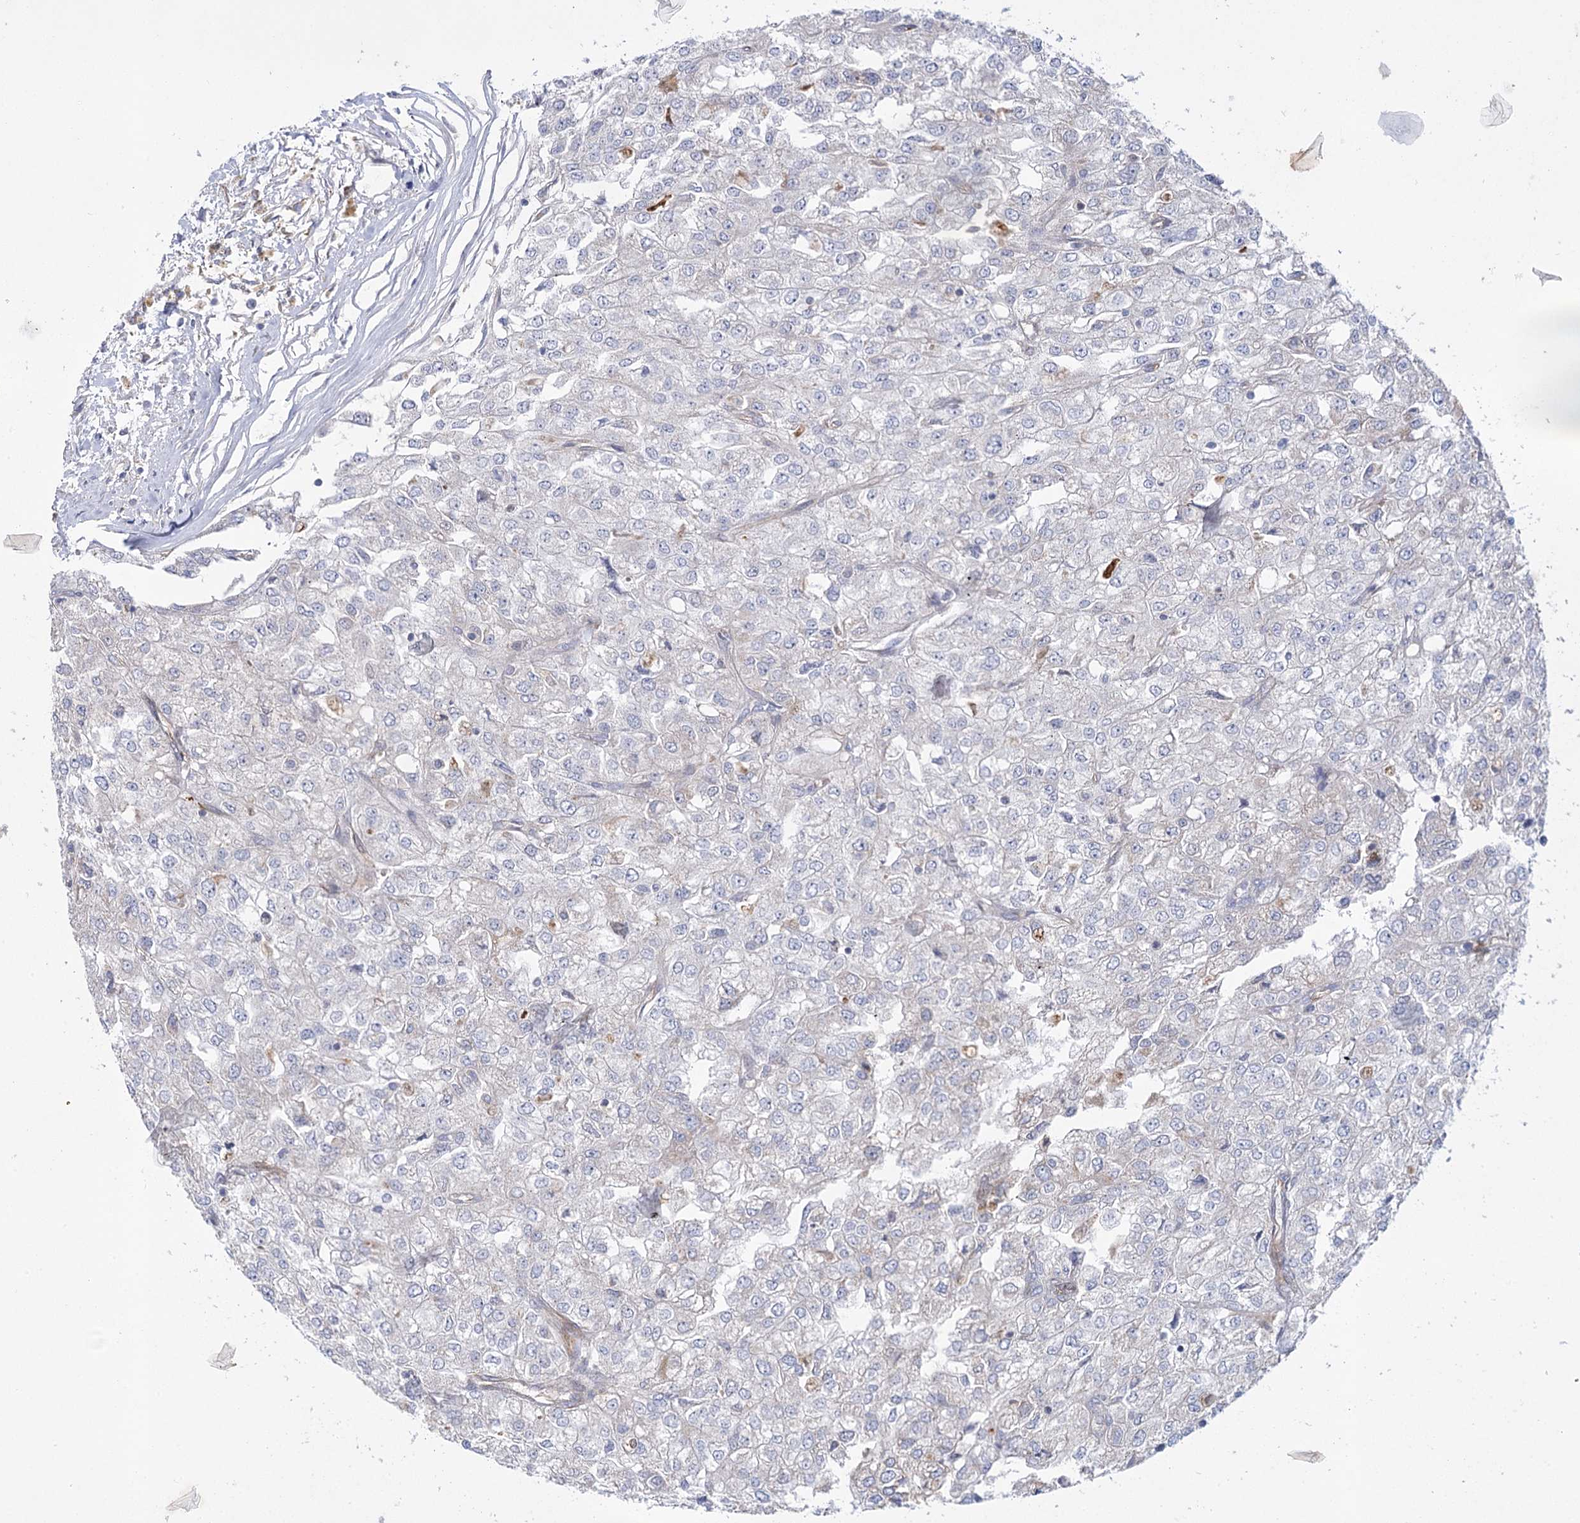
{"staining": {"intensity": "negative", "quantity": "none", "location": "none"}, "tissue": "renal cancer", "cell_type": "Tumor cells", "image_type": "cancer", "snomed": [{"axis": "morphology", "description": "Adenocarcinoma, NOS"}, {"axis": "topography", "description": "Kidney"}], "caption": "A high-resolution micrograph shows immunohistochemistry staining of renal adenocarcinoma, which reveals no significant positivity in tumor cells.", "gene": "TMEM164", "patient": {"sex": "female", "age": 54}}